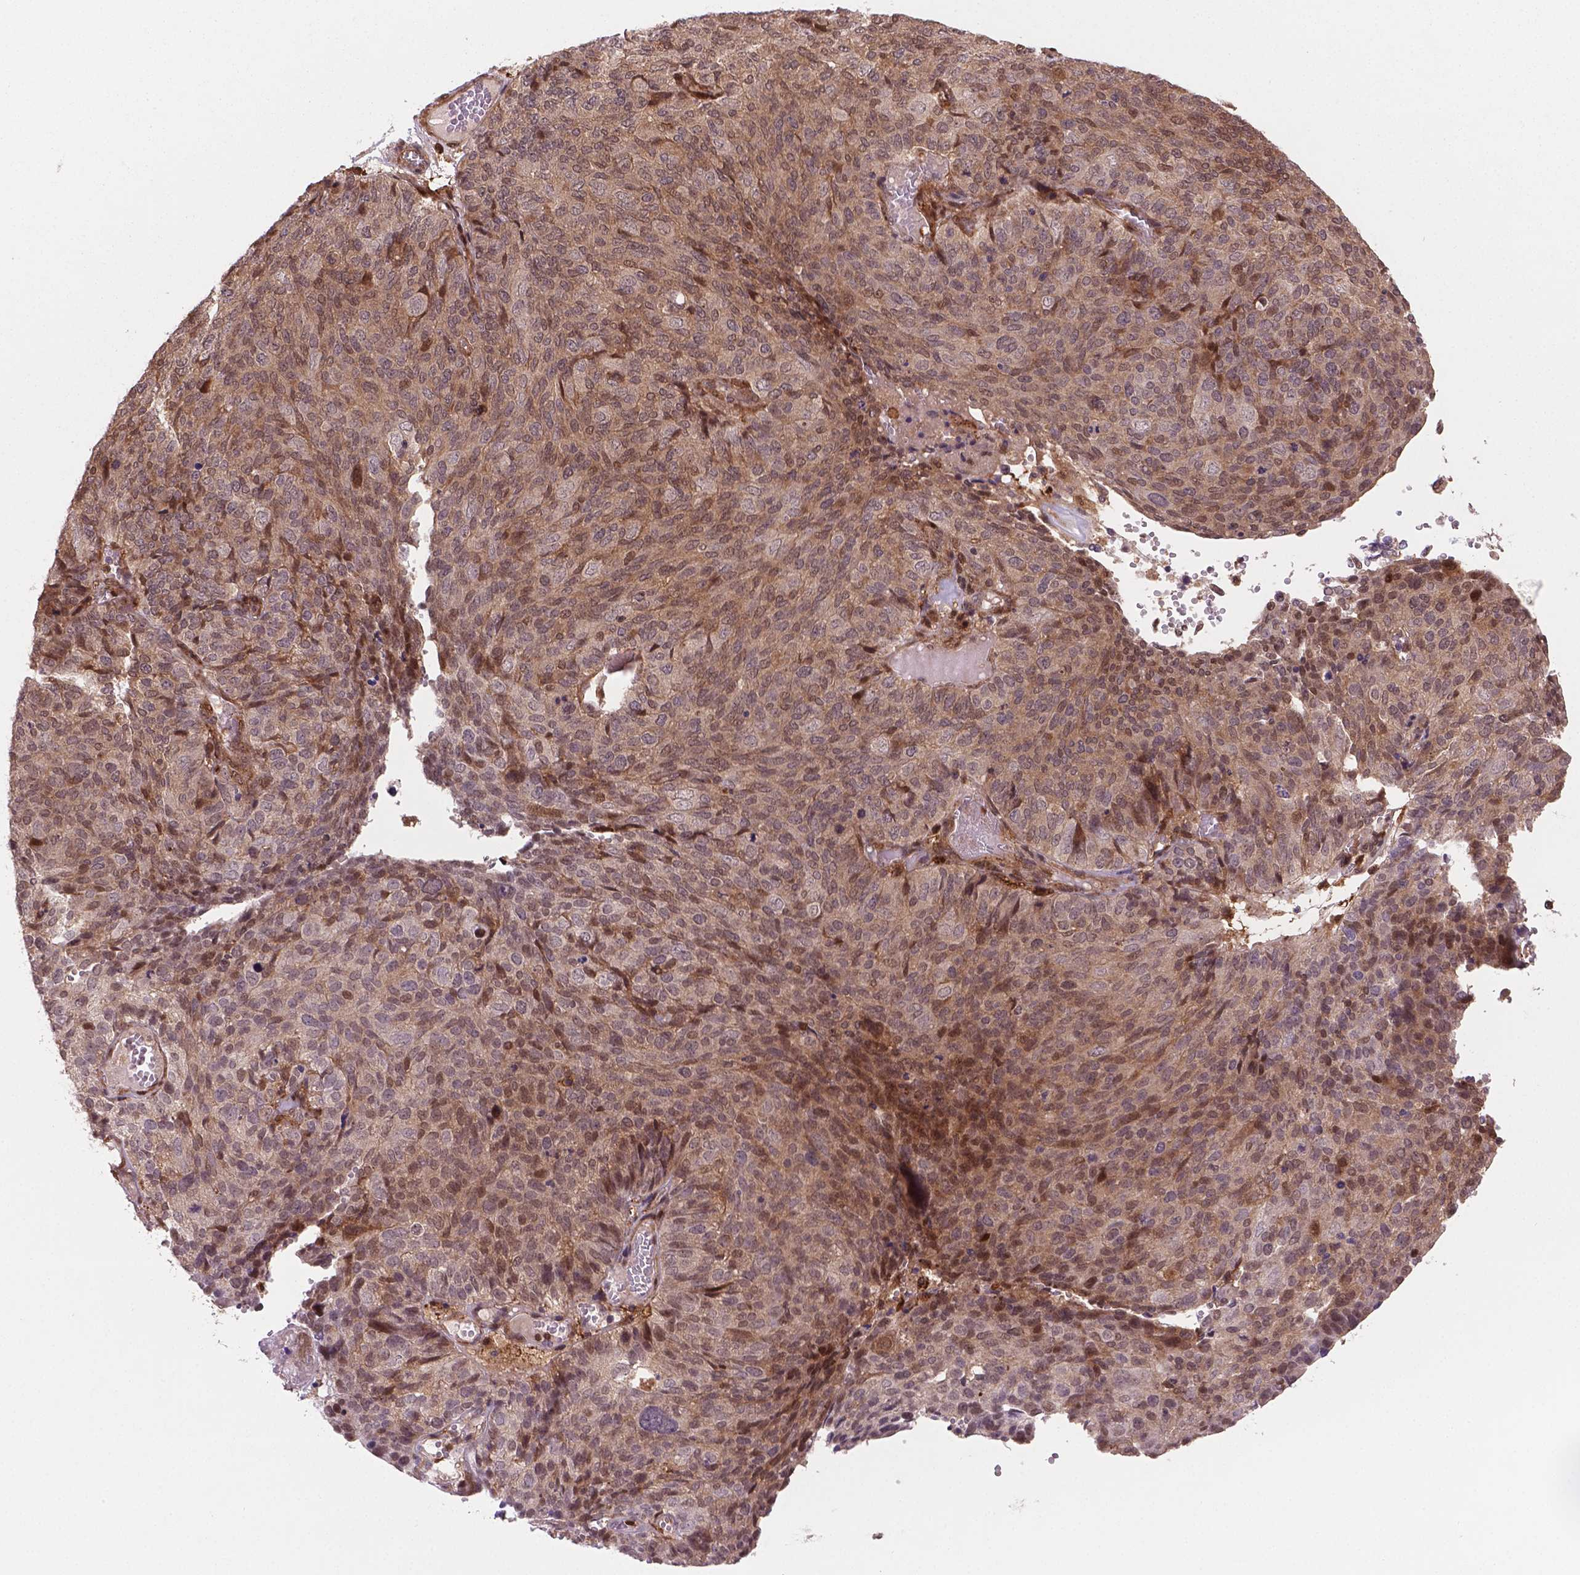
{"staining": {"intensity": "weak", "quantity": ">75%", "location": "cytoplasmic/membranous,nuclear"}, "tissue": "ovarian cancer", "cell_type": "Tumor cells", "image_type": "cancer", "snomed": [{"axis": "morphology", "description": "Carcinoma, endometroid"}, {"axis": "topography", "description": "Ovary"}], "caption": "Human ovarian cancer stained with a brown dye displays weak cytoplasmic/membranous and nuclear positive positivity in about >75% of tumor cells.", "gene": "PLIN3", "patient": {"sex": "female", "age": 58}}